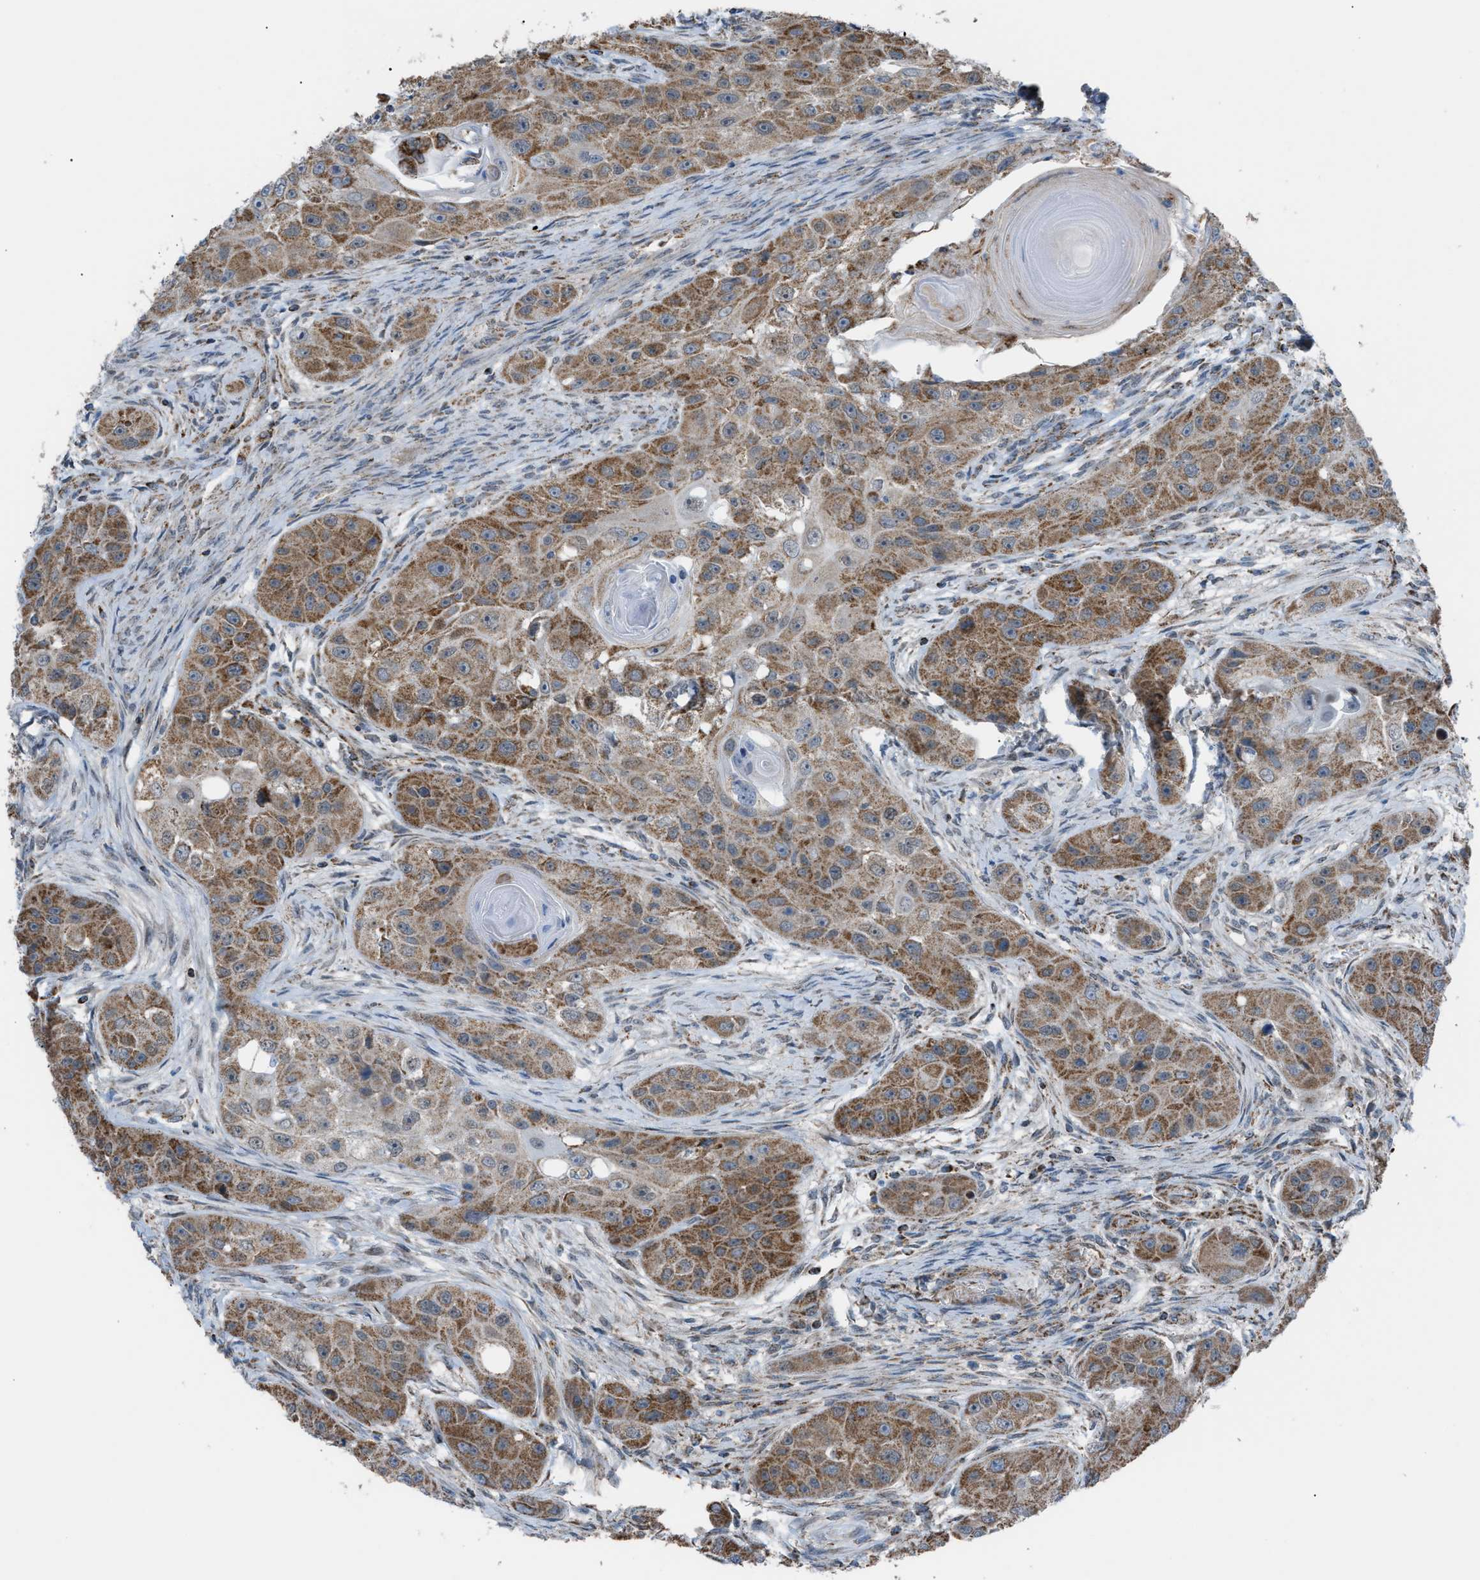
{"staining": {"intensity": "moderate", "quantity": ">75%", "location": "cytoplasmic/membranous"}, "tissue": "head and neck cancer", "cell_type": "Tumor cells", "image_type": "cancer", "snomed": [{"axis": "morphology", "description": "Normal tissue, NOS"}, {"axis": "morphology", "description": "Squamous cell carcinoma, NOS"}, {"axis": "topography", "description": "Skeletal muscle"}, {"axis": "topography", "description": "Head-Neck"}], "caption": "Immunohistochemistry (IHC) image of head and neck cancer stained for a protein (brown), which reveals medium levels of moderate cytoplasmic/membranous expression in about >75% of tumor cells.", "gene": "SRM", "patient": {"sex": "male", "age": 51}}